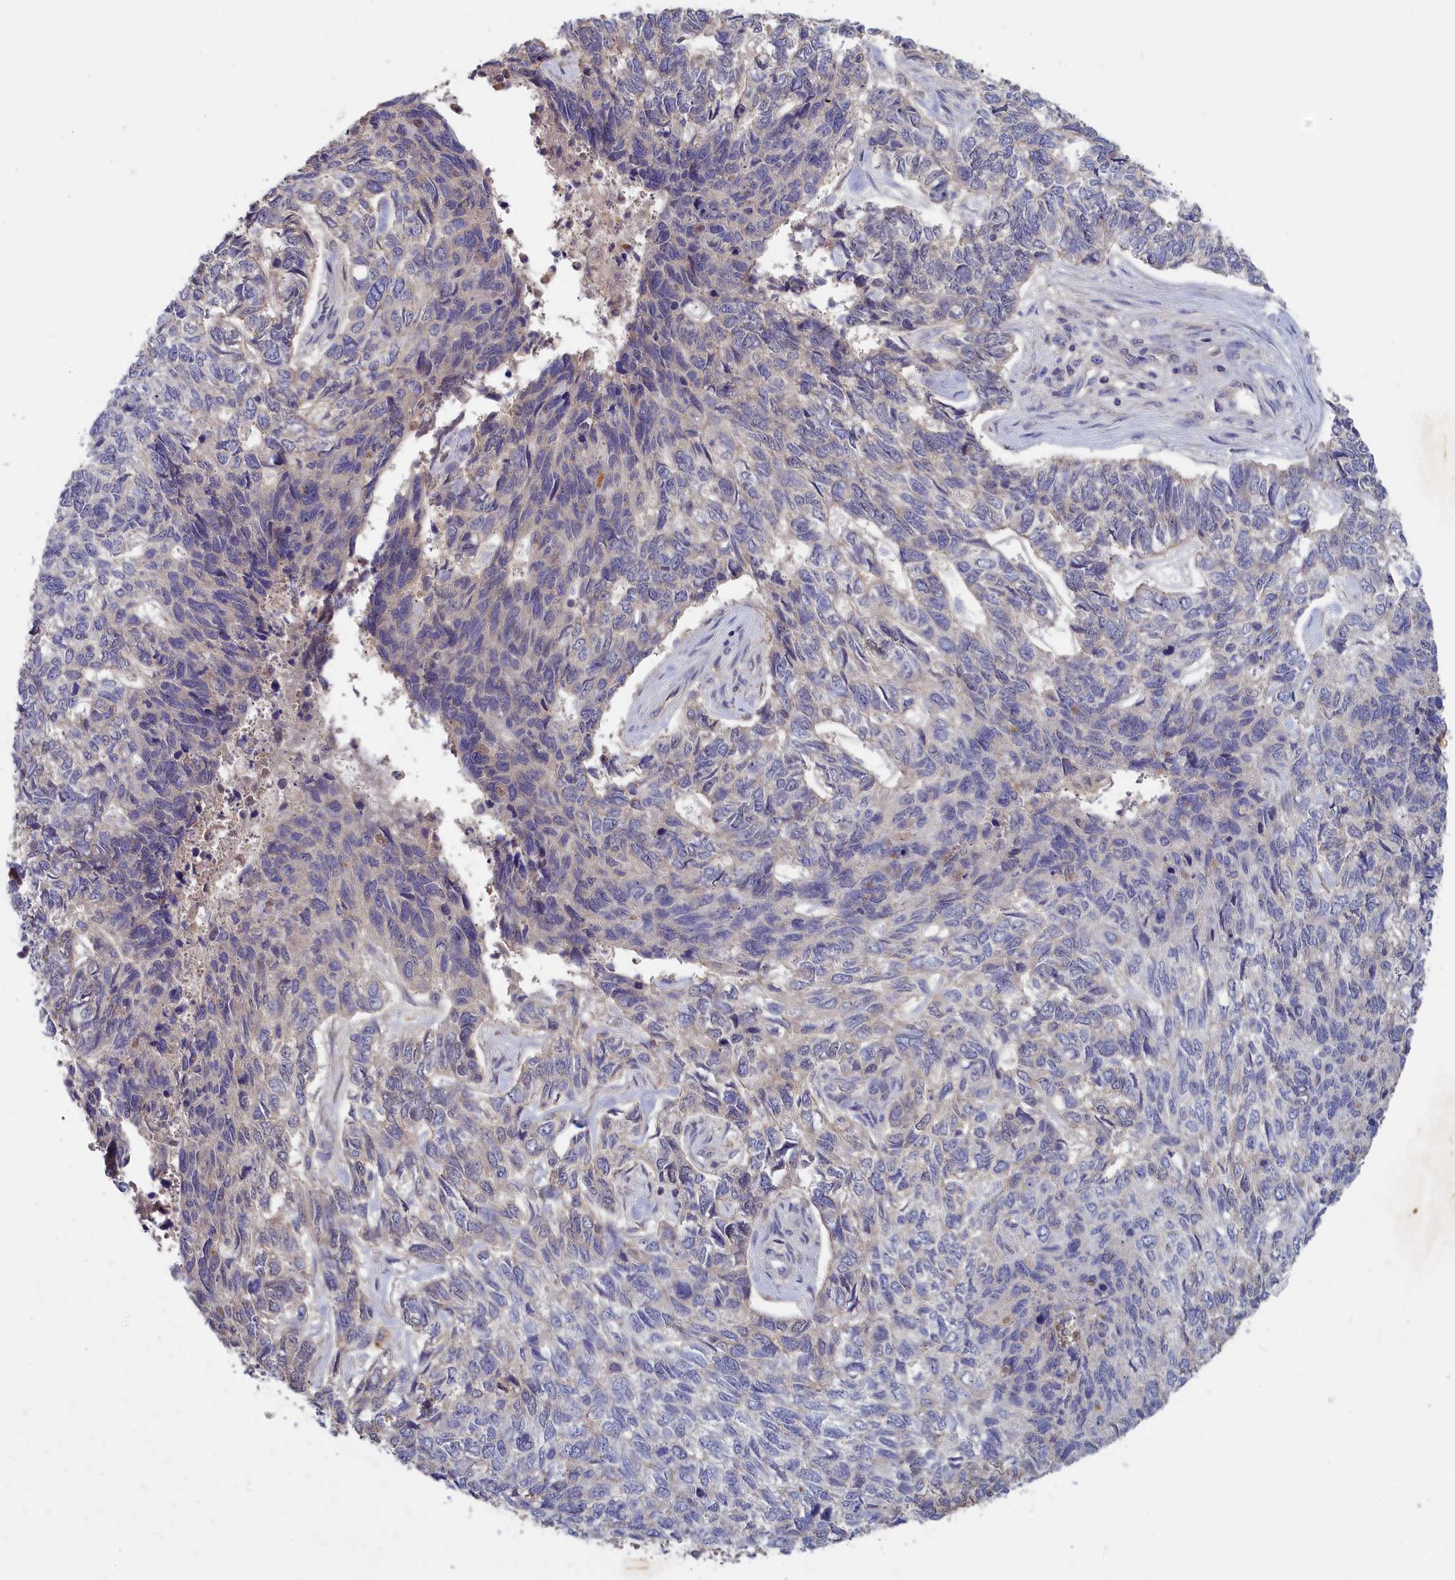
{"staining": {"intensity": "negative", "quantity": "none", "location": "none"}, "tissue": "skin cancer", "cell_type": "Tumor cells", "image_type": "cancer", "snomed": [{"axis": "morphology", "description": "Basal cell carcinoma"}, {"axis": "topography", "description": "Skin"}], "caption": "High power microscopy micrograph of an immunohistochemistry (IHC) histopathology image of skin cancer, revealing no significant expression in tumor cells.", "gene": "CELF5", "patient": {"sex": "female", "age": 65}}